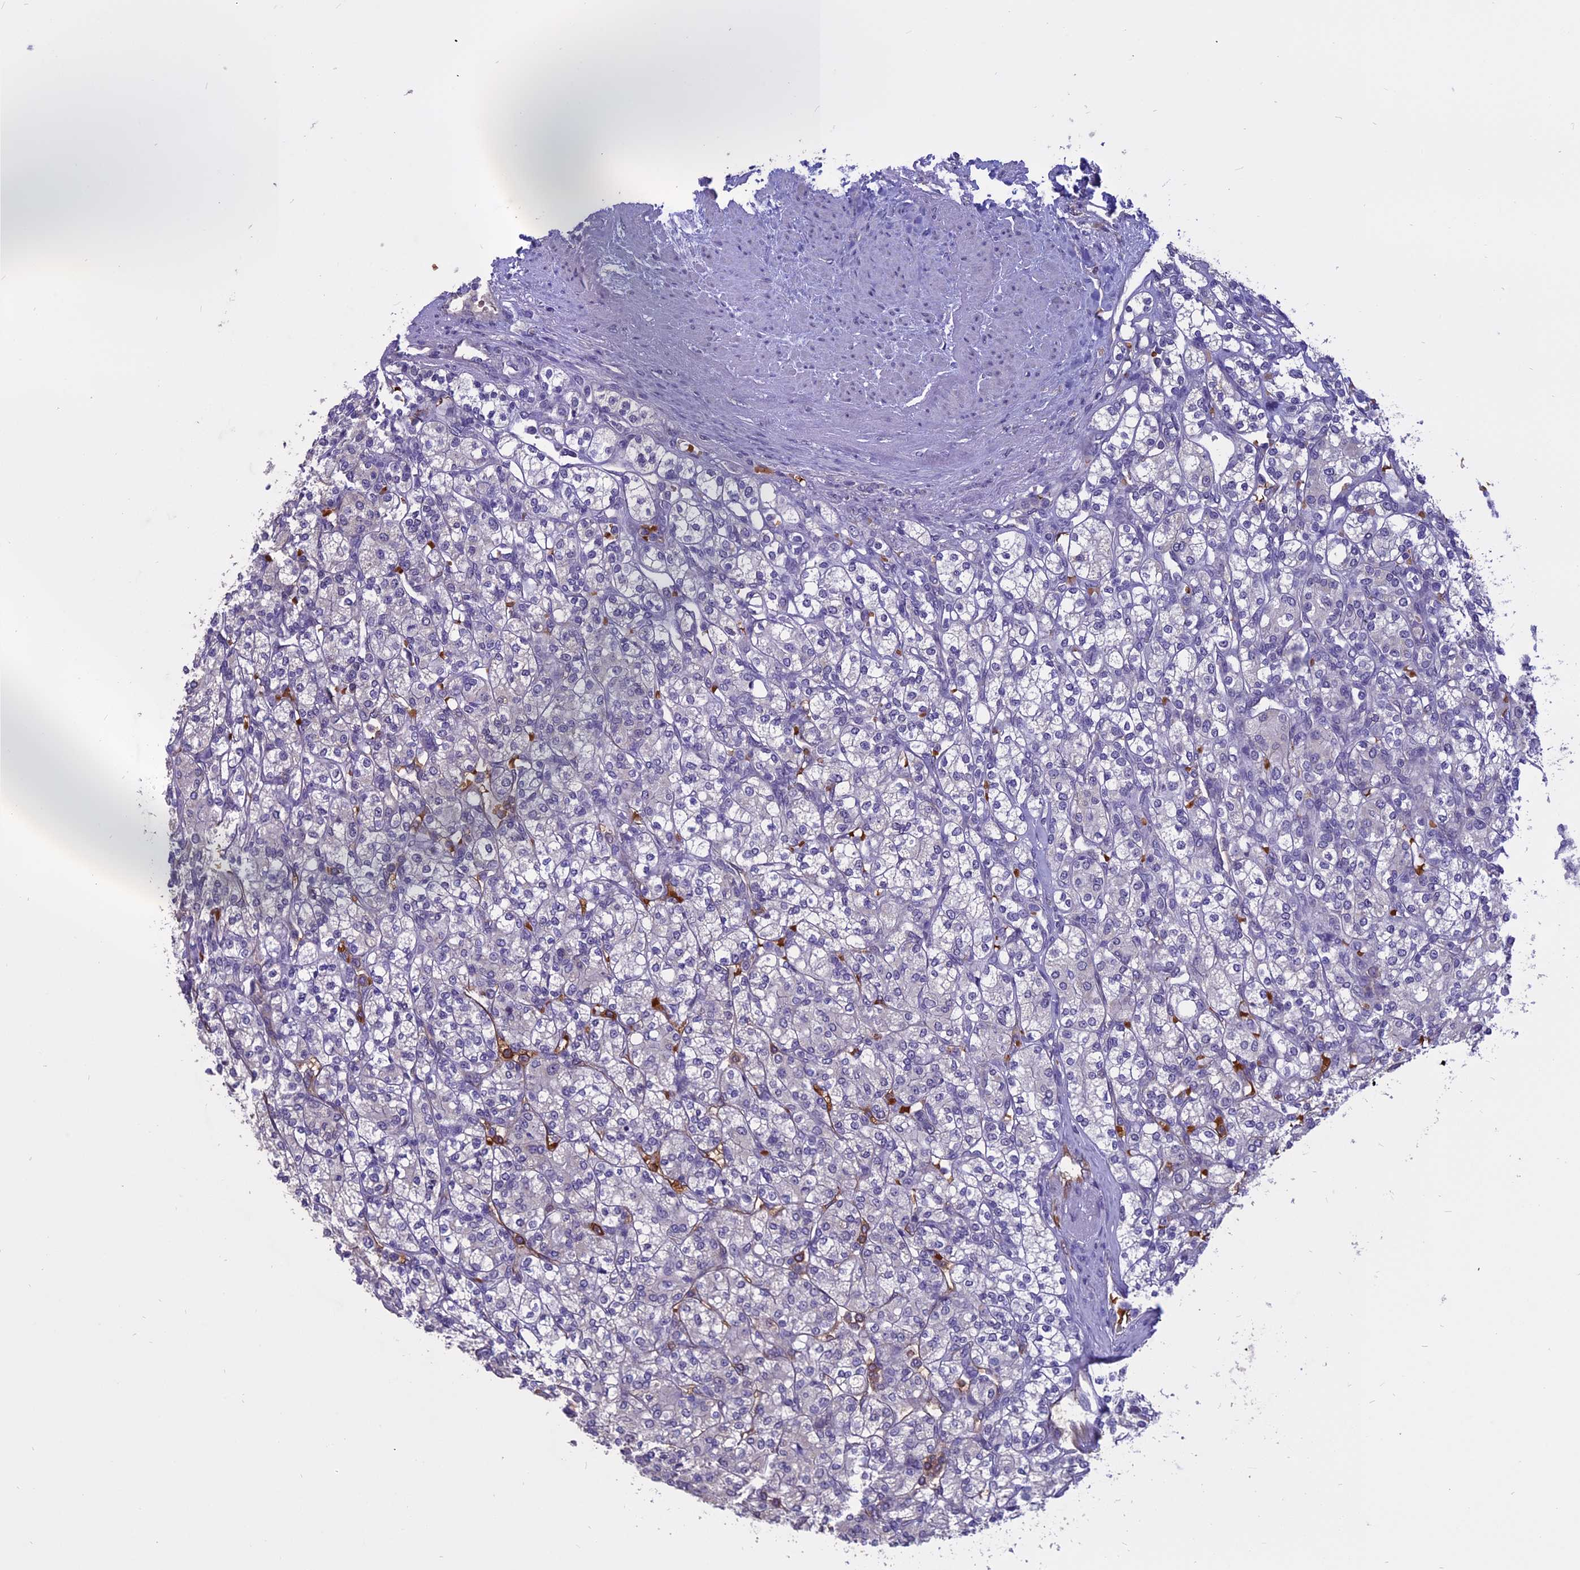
{"staining": {"intensity": "negative", "quantity": "none", "location": "none"}, "tissue": "renal cancer", "cell_type": "Tumor cells", "image_type": "cancer", "snomed": [{"axis": "morphology", "description": "Adenocarcinoma, NOS"}, {"axis": "topography", "description": "Kidney"}], "caption": "Protein analysis of renal cancer reveals no significant expression in tumor cells.", "gene": "KNOP1", "patient": {"sex": "male", "age": 77}}